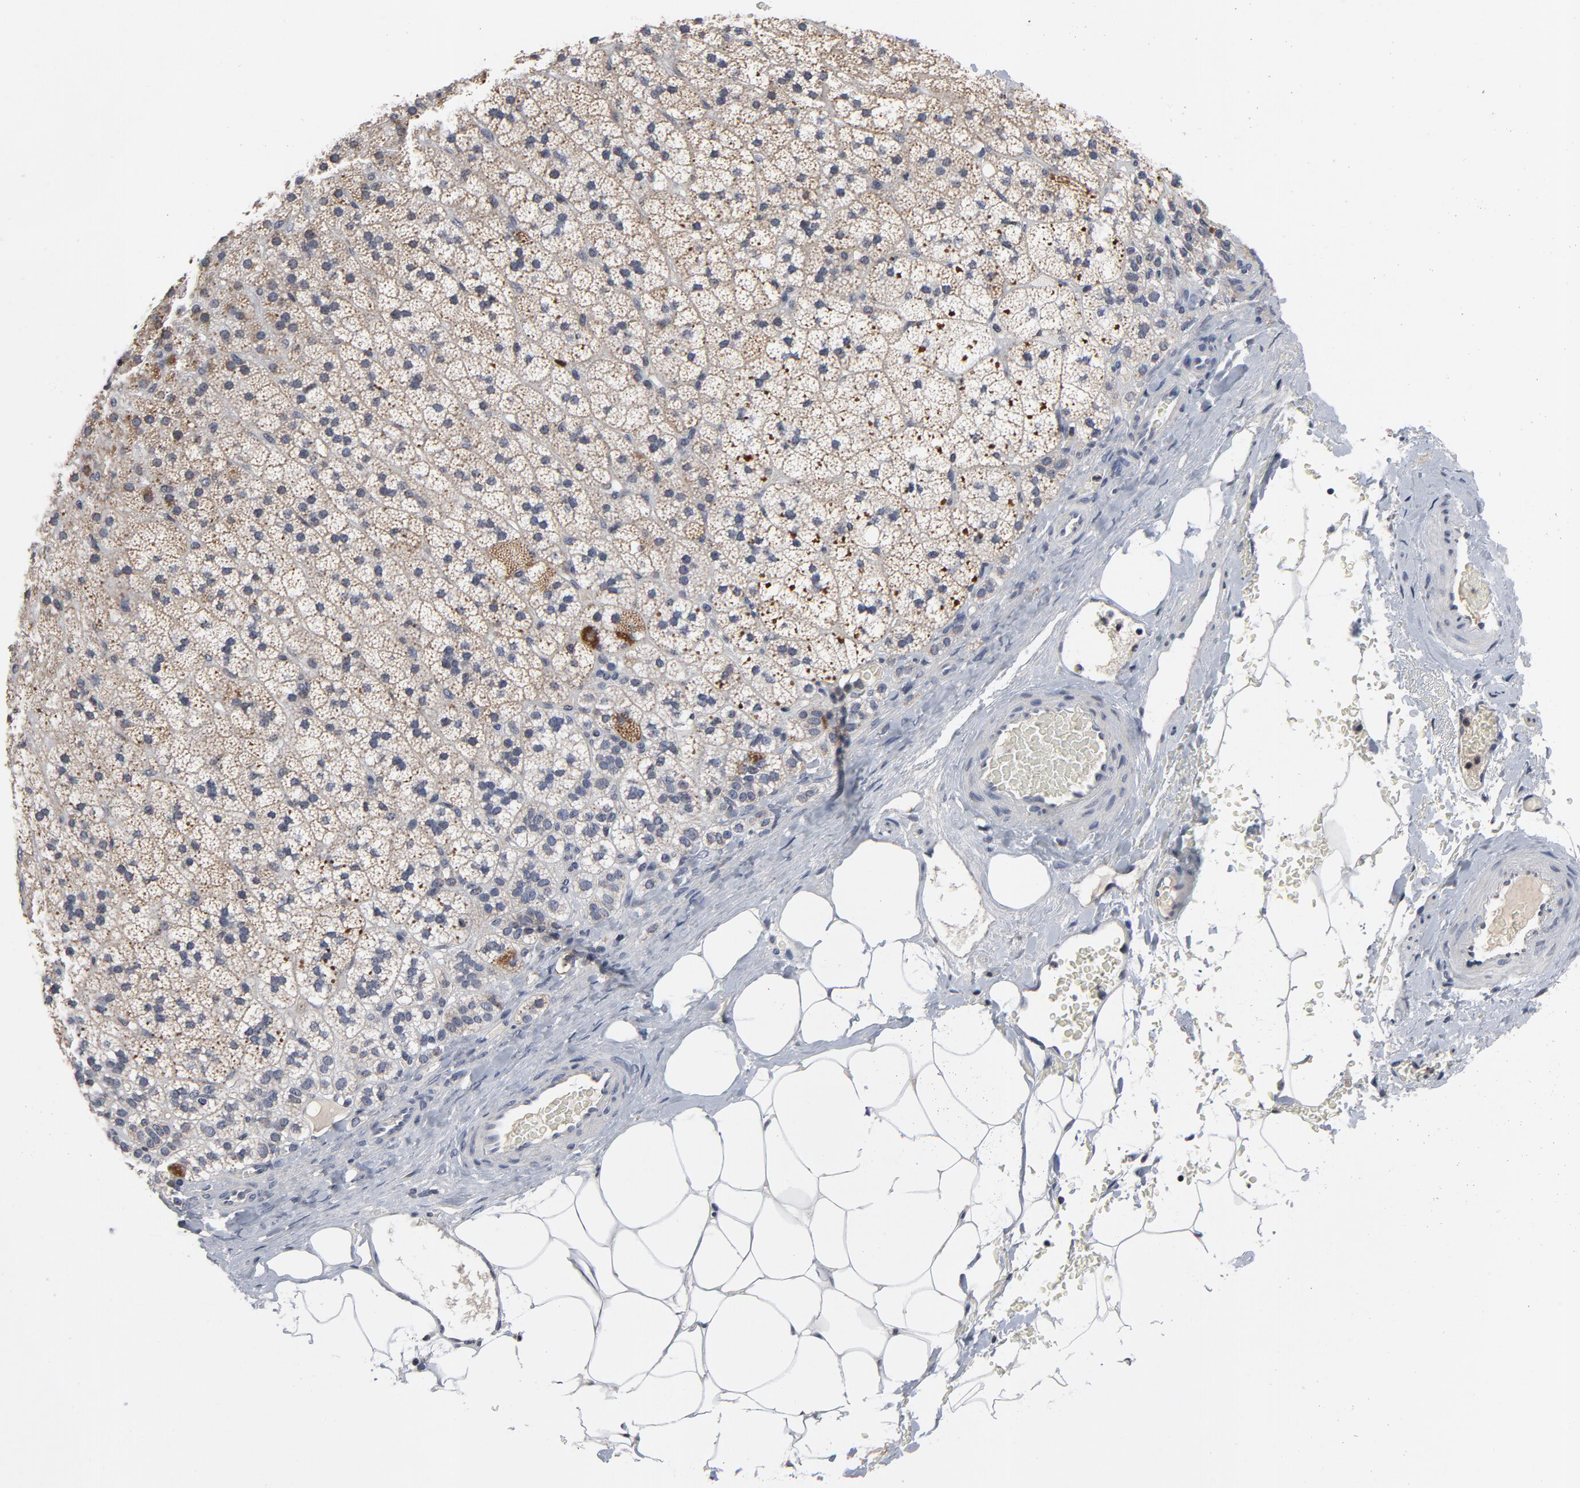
{"staining": {"intensity": "moderate", "quantity": "25%-75%", "location": "cytoplasmic/membranous"}, "tissue": "adrenal gland", "cell_type": "Glandular cells", "image_type": "normal", "snomed": [{"axis": "morphology", "description": "Normal tissue, NOS"}, {"axis": "topography", "description": "Adrenal gland"}], "caption": "High-power microscopy captured an immunohistochemistry (IHC) micrograph of benign adrenal gland, revealing moderate cytoplasmic/membranous expression in approximately 25%-75% of glandular cells.", "gene": "TCL1A", "patient": {"sex": "male", "age": 35}}